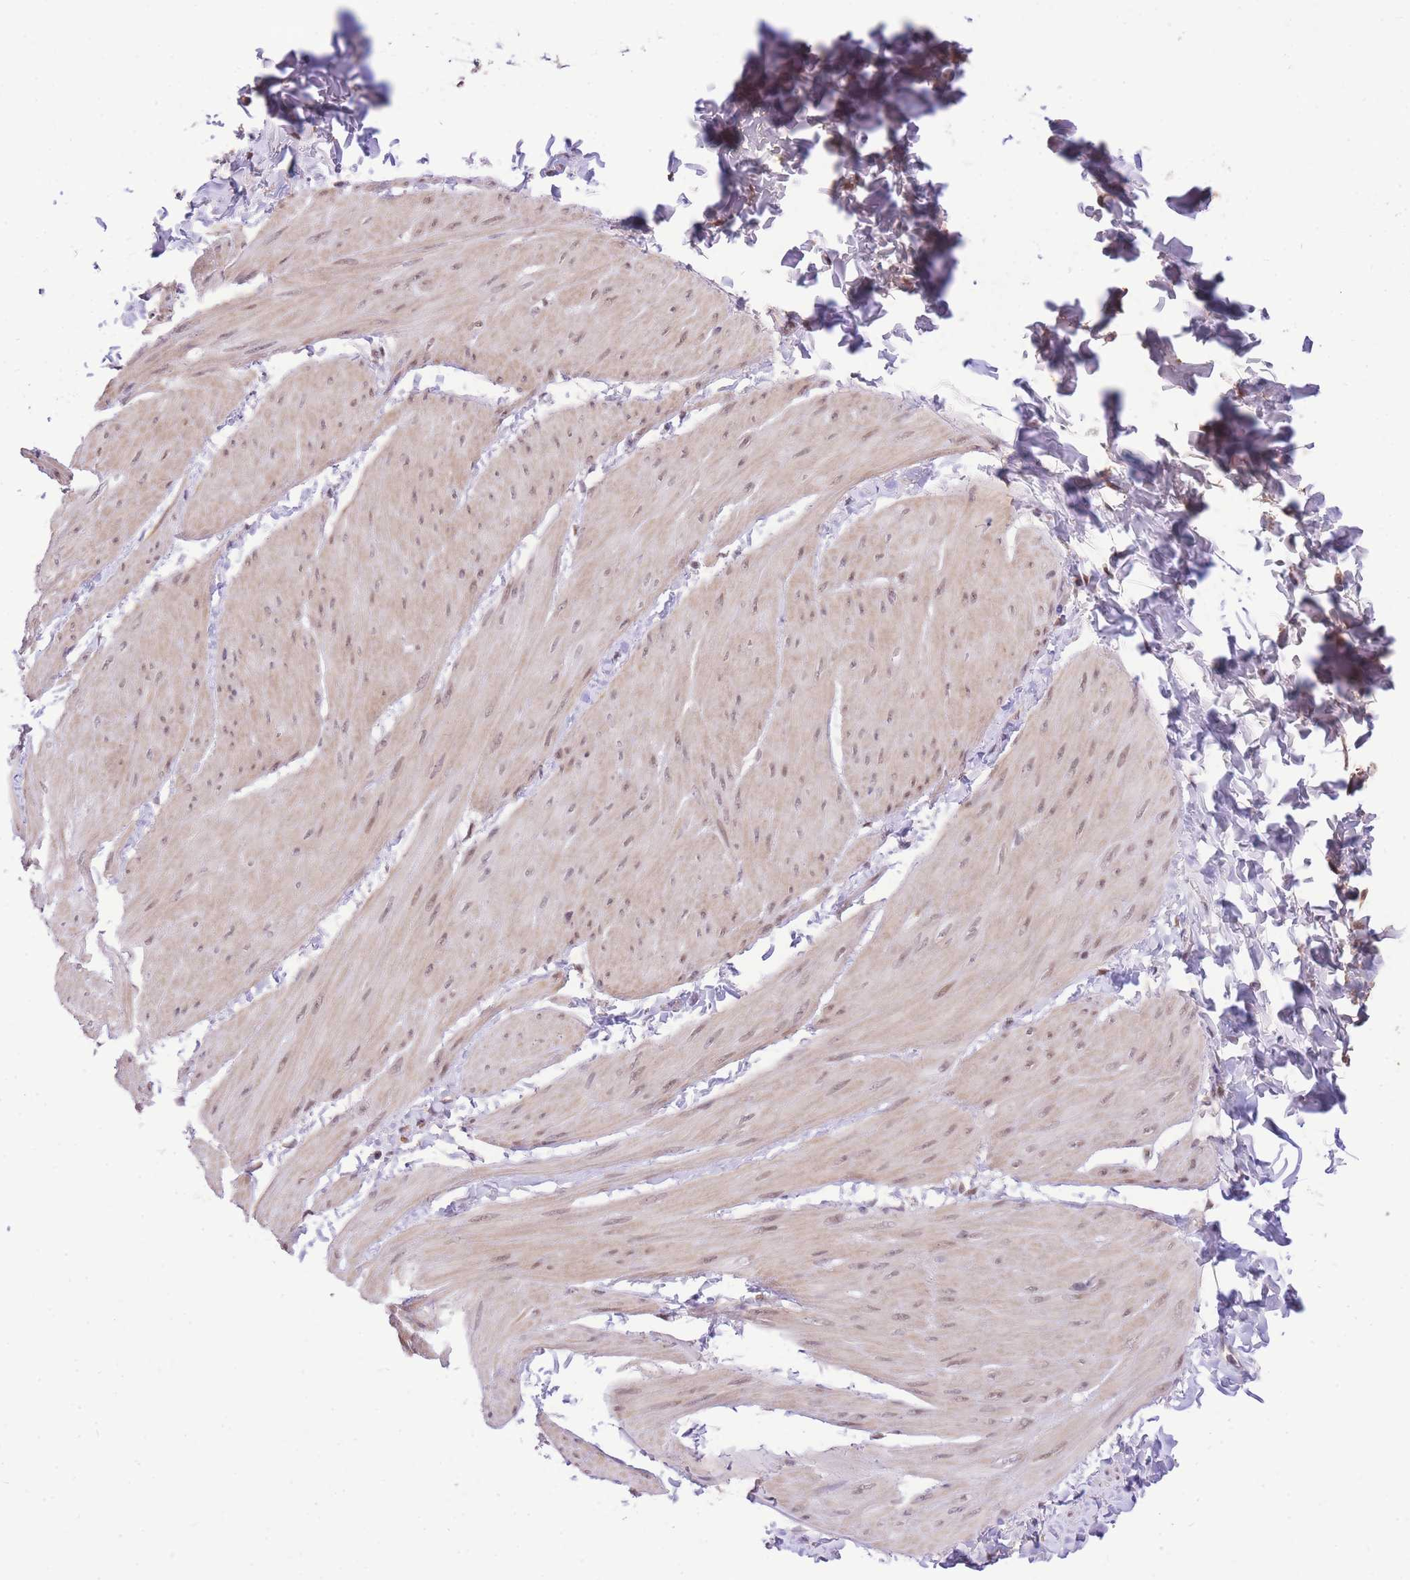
{"staining": {"intensity": "moderate", "quantity": "25%-75%", "location": "nuclear"}, "tissue": "smooth muscle", "cell_type": "Smooth muscle cells", "image_type": "normal", "snomed": [{"axis": "morphology", "description": "Urothelial carcinoma, High grade"}, {"axis": "topography", "description": "Urinary bladder"}], "caption": "High-magnification brightfield microscopy of unremarkable smooth muscle stained with DAB (brown) and counterstained with hematoxylin (blue). smooth muscle cells exhibit moderate nuclear positivity is identified in about25%-75% of cells. (Brightfield microscopy of DAB IHC at high magnification).", "gene": "UBXN7", "patient": {"sex": "male", "age": 46}}